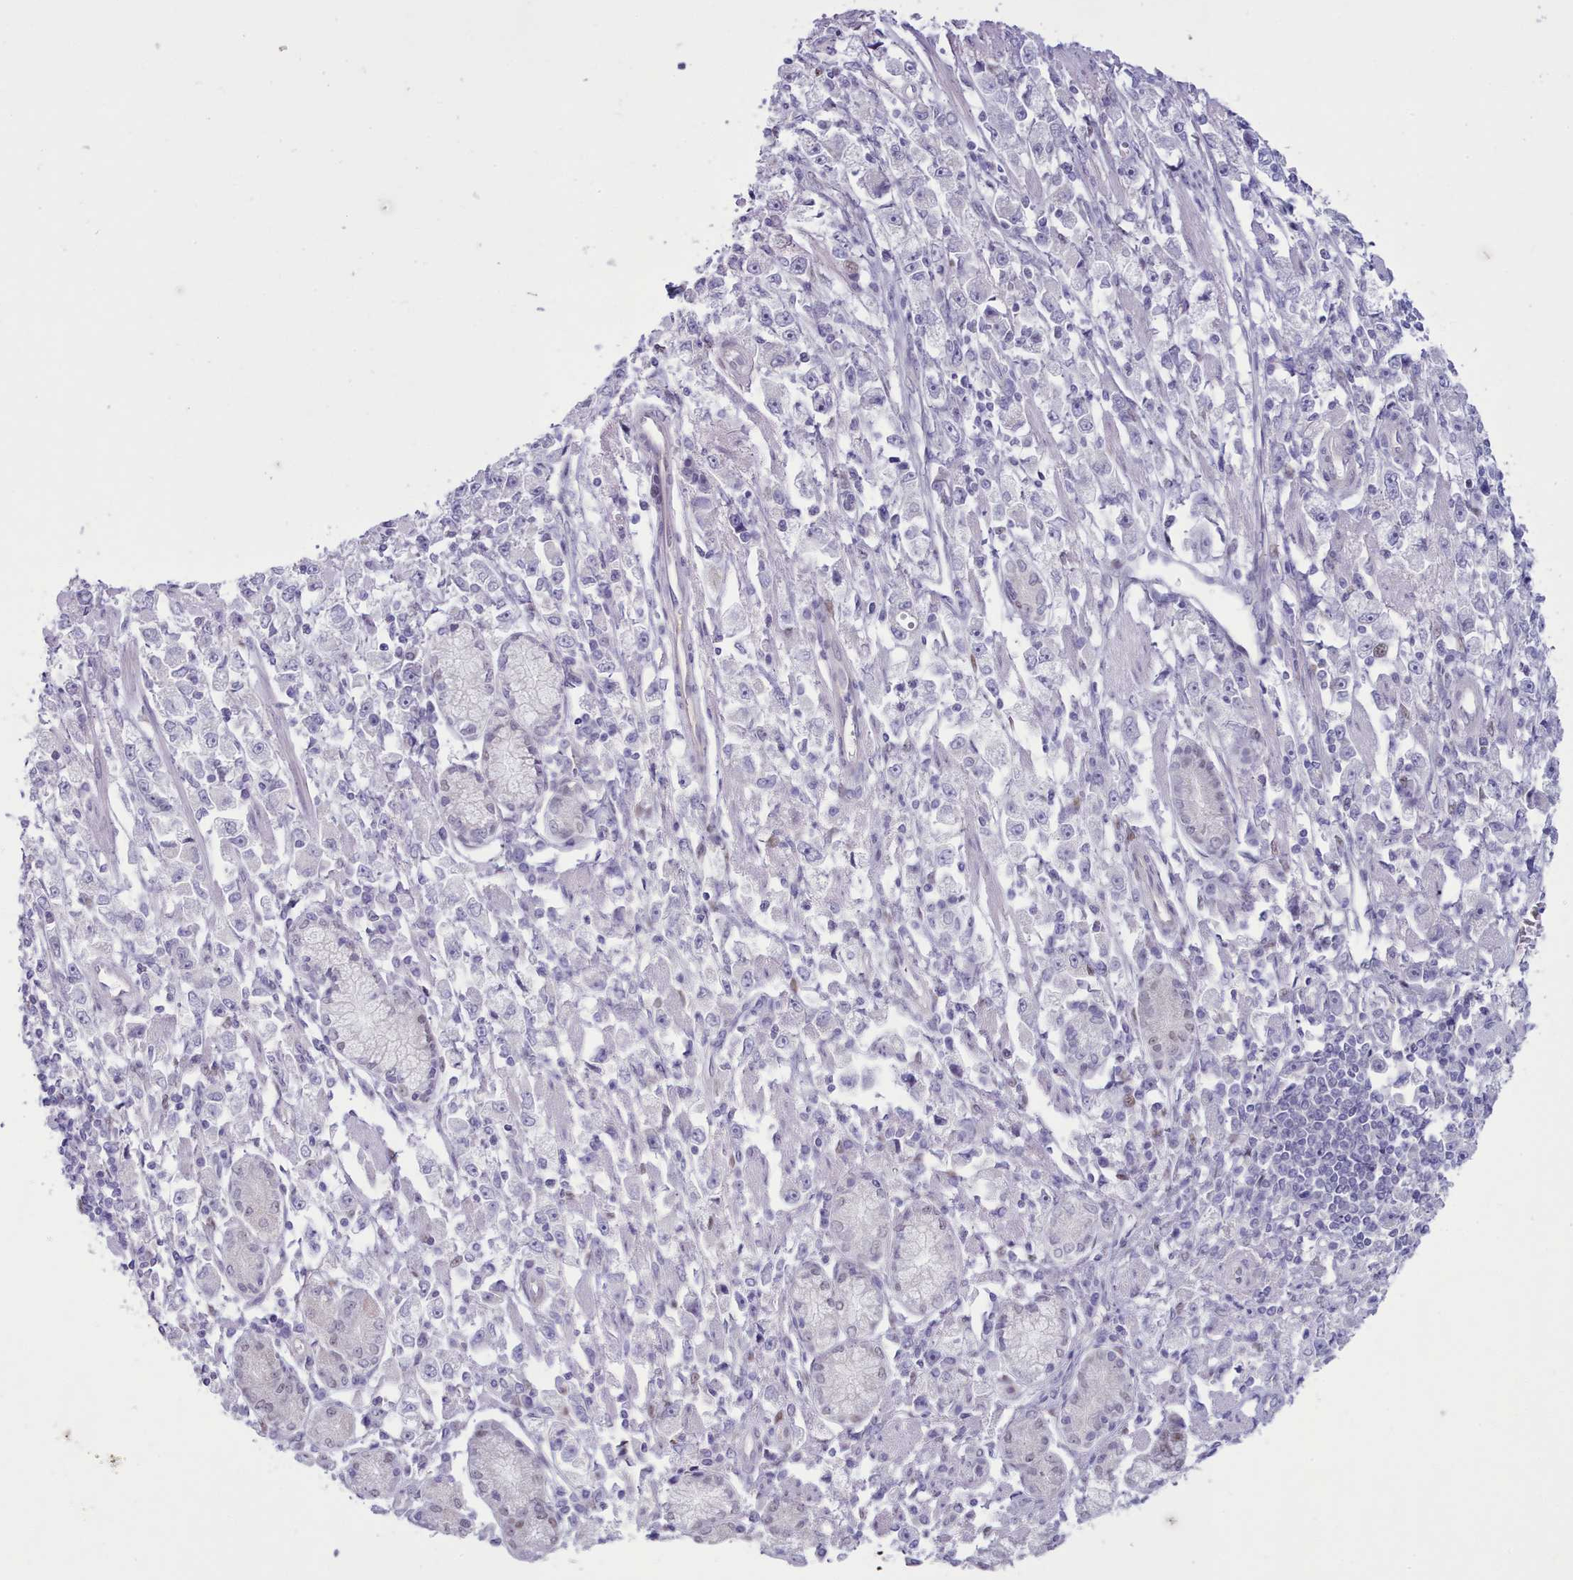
{"staining": {"intensity": "negative", "quantity": "none", "location": "none"}, "tissue": "stomach cancer", "cell_type": "Tumor cells", "image_type": "cancer", "snomed": [{"axis": "morphology", "description": "Adenocarcinoma, NOS"}, {"axis": "topography", "description": "Stomach"}], "caption": "IHC photomicrograph of neoplastic tissue: human stomach cancer stained with DAB reveals no significant protein staining in tumor cells.", "gene": "TMEM253", "patient": {"sex": "female", "age": 59}}